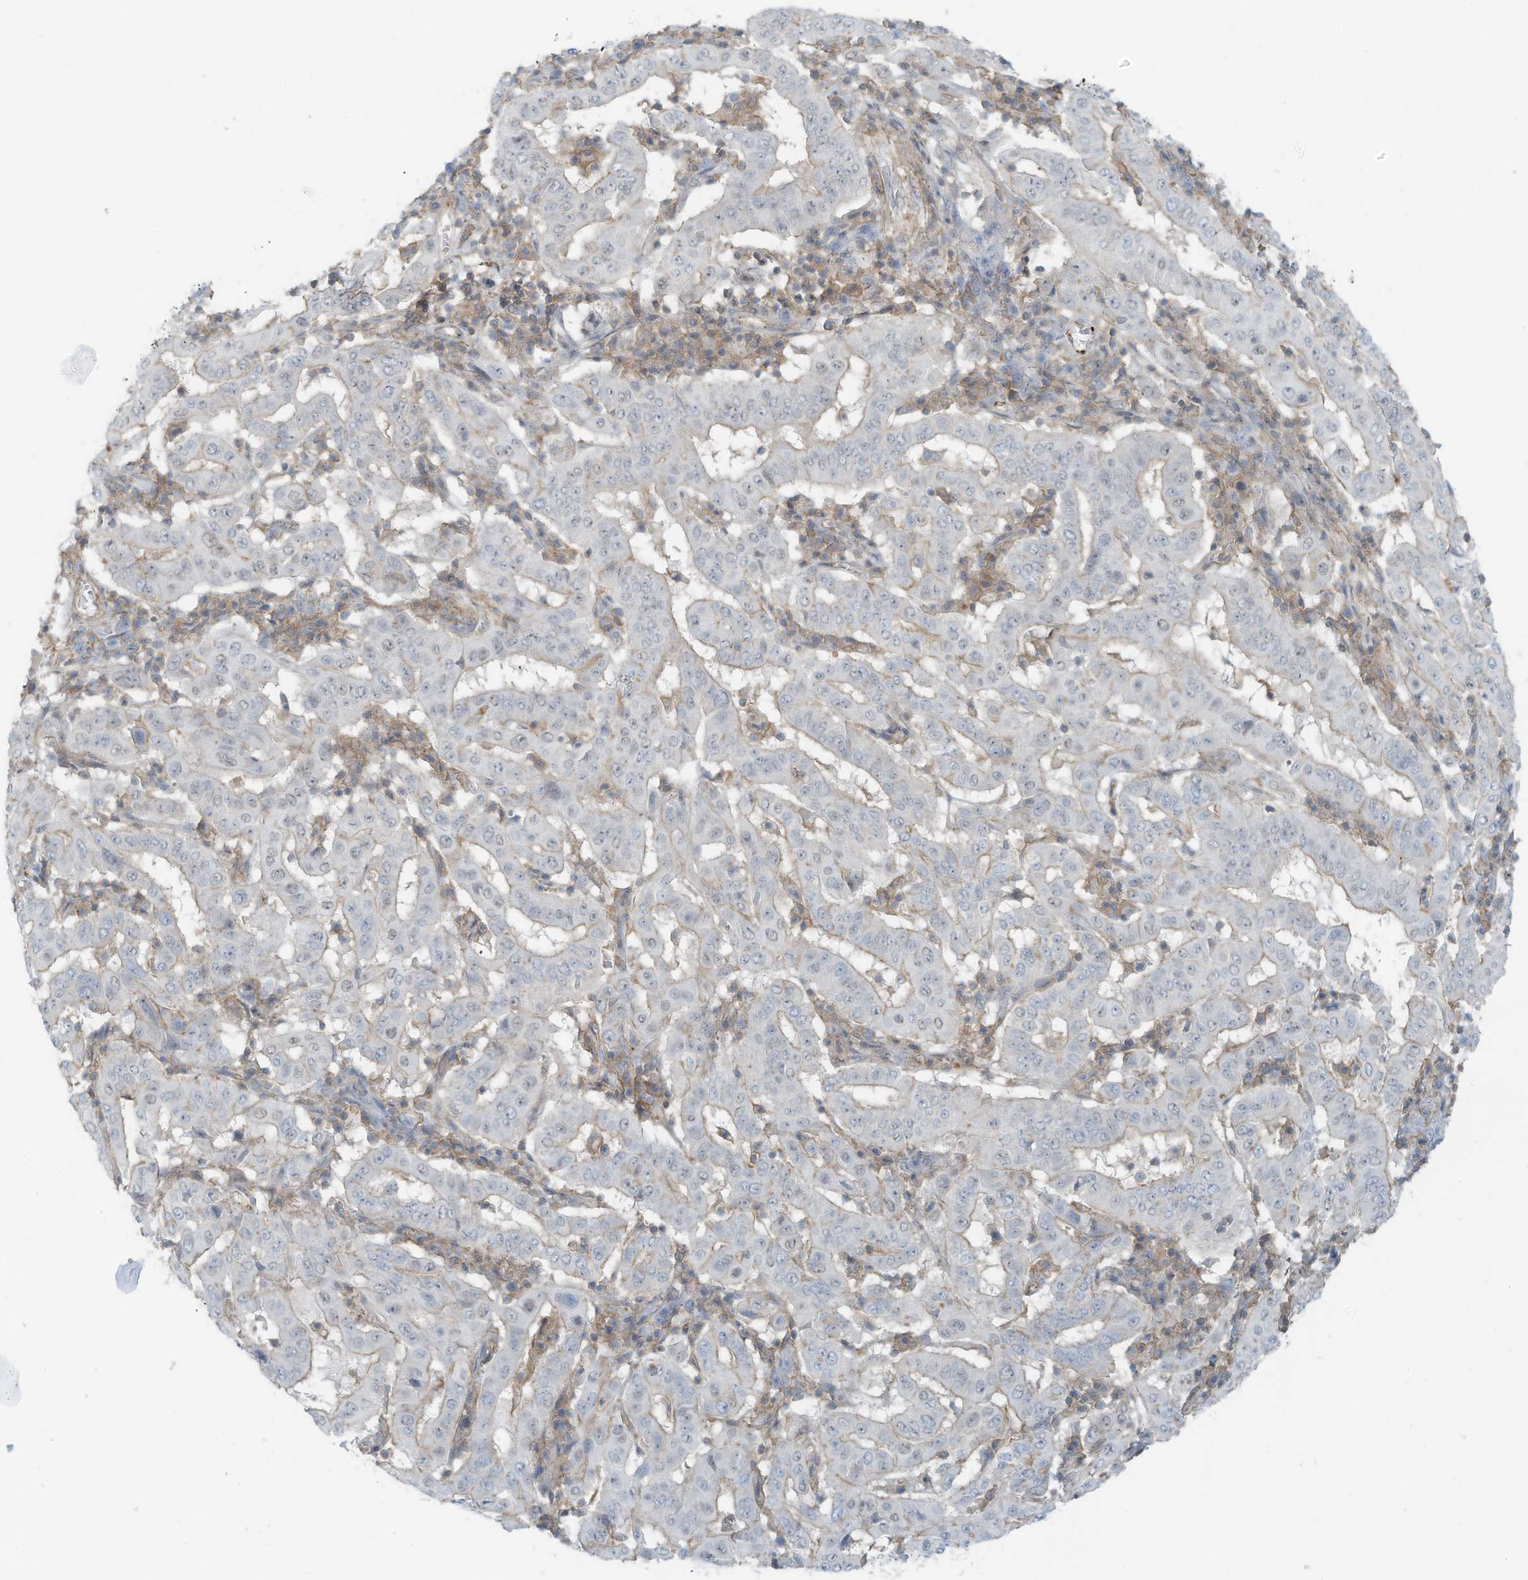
{"staining": {"intensity": "weak", "quantity": ">75%", "location": "cytoplasmic/membranous"}, "tissue": "pancreatic cancer", "cell_type": "Tumor cells", "image_type": "cancer", "snomed": [{"axis": "morphology", "description": "Adenocarcinoma, NOS"}, {"axis": "topography", "description": "Pancreas"}], "caption": "Brown immunohistochemical staining in pancreatic cancer (adenocarcinoma) exhibits weak cytoplasmic/membranous positivity in approximately >75% of tumor cells.", "gene": "ZNF846", "patient": {"sex": "male", "age": 63}}